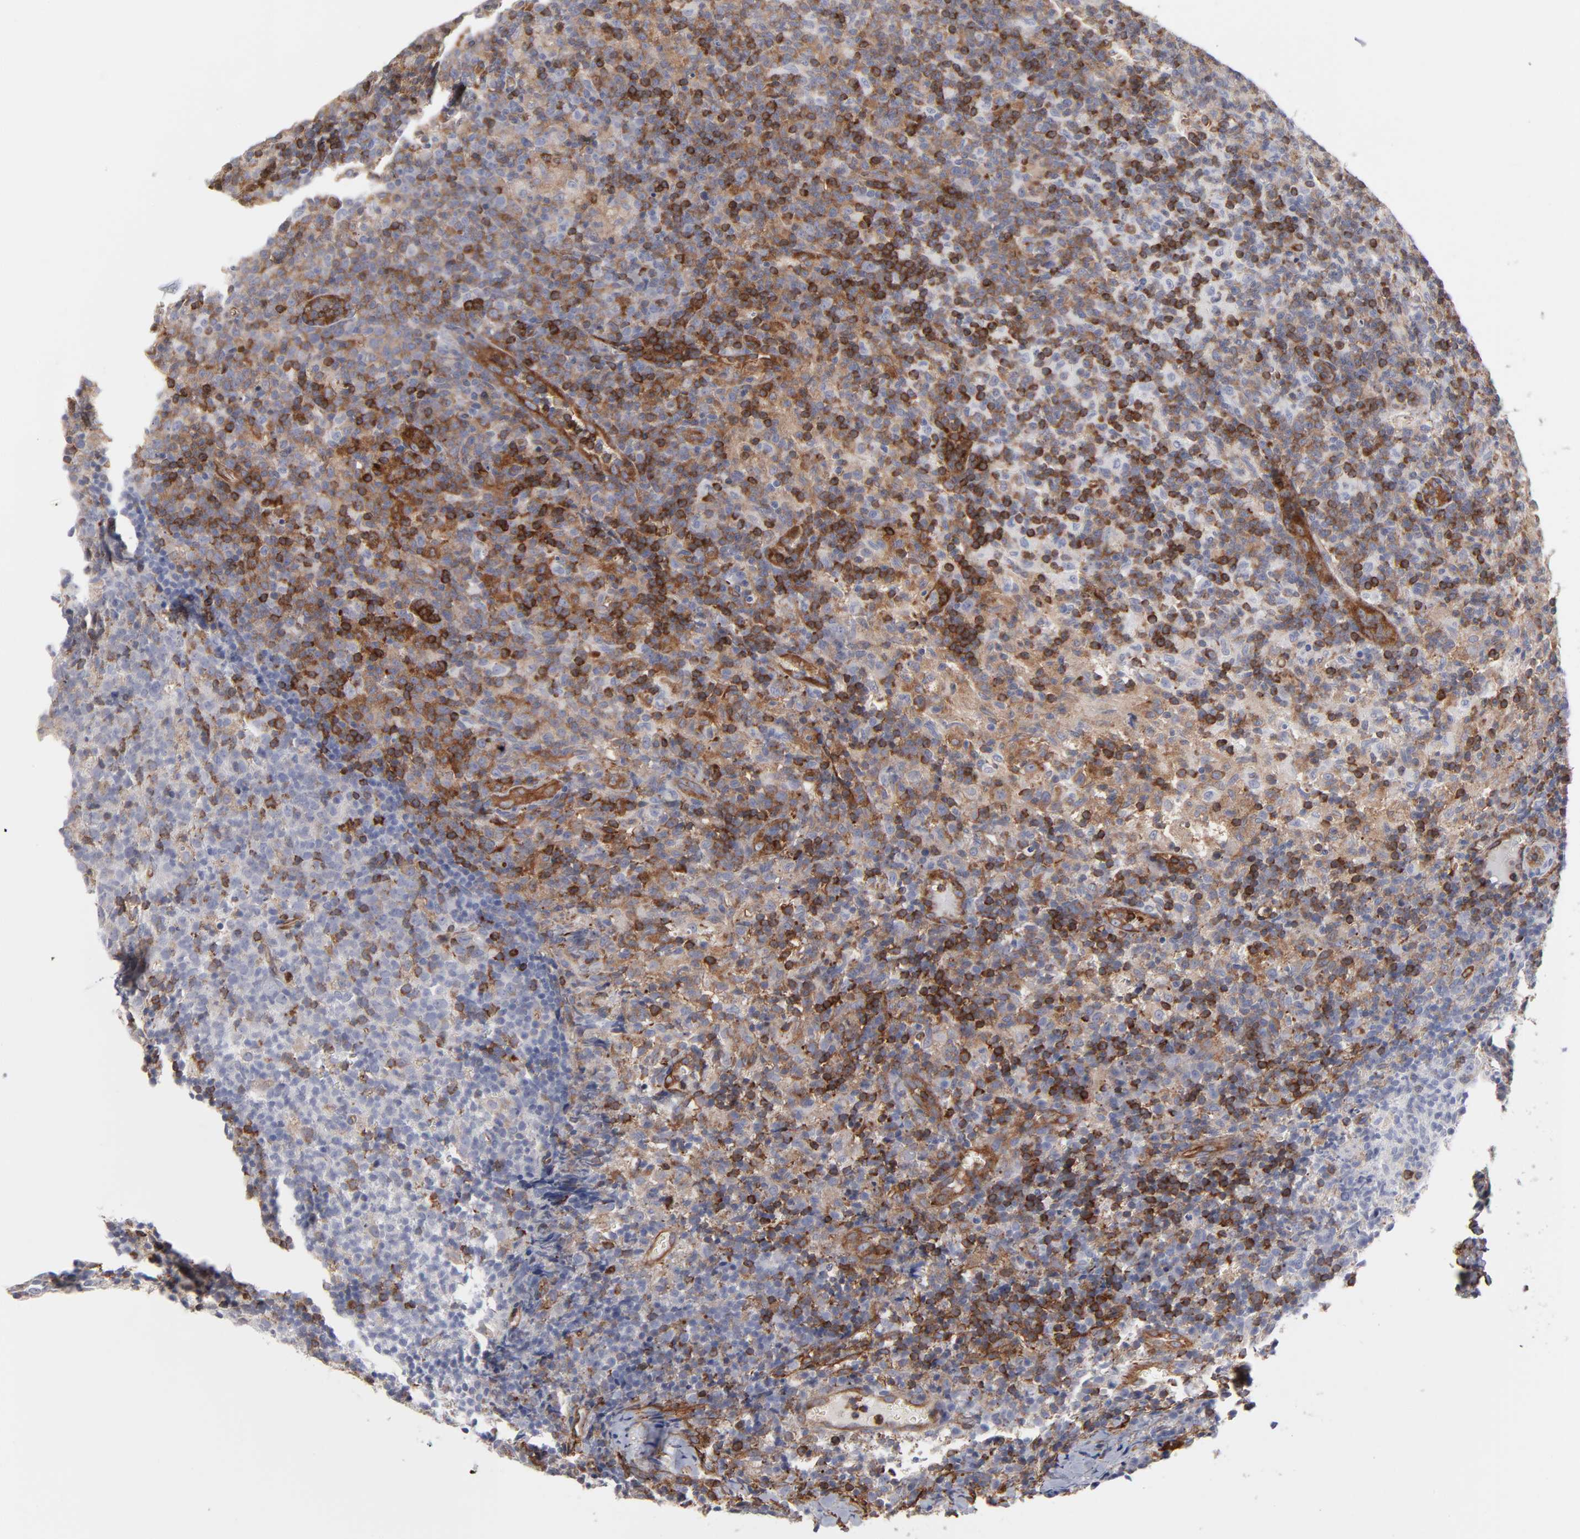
{"staining": {"intensity": "moderate", "quantity": "<25%", "location": "cytoplasmic/membranous"}, "tissue": "lymph node", "cell_type": "Germinal center cells", "image_type": "normal", "snomed": [{"axis": "morphology", "description": "Normal tissue, NOS"}, {"axis": "morphology", "description": "Inflammation, NOS"}, {"axis": "topography", "description": "Lymph node"}], "caption": "A high-resolution micrograph shows immunohistochemistry staining of normal lymph node, which exhibits moderate cytoplasmic/membranous positivity in about <25% of germinal center cells.", "gene": "PXN", "patient": {"sex": "male", "age": 55}}